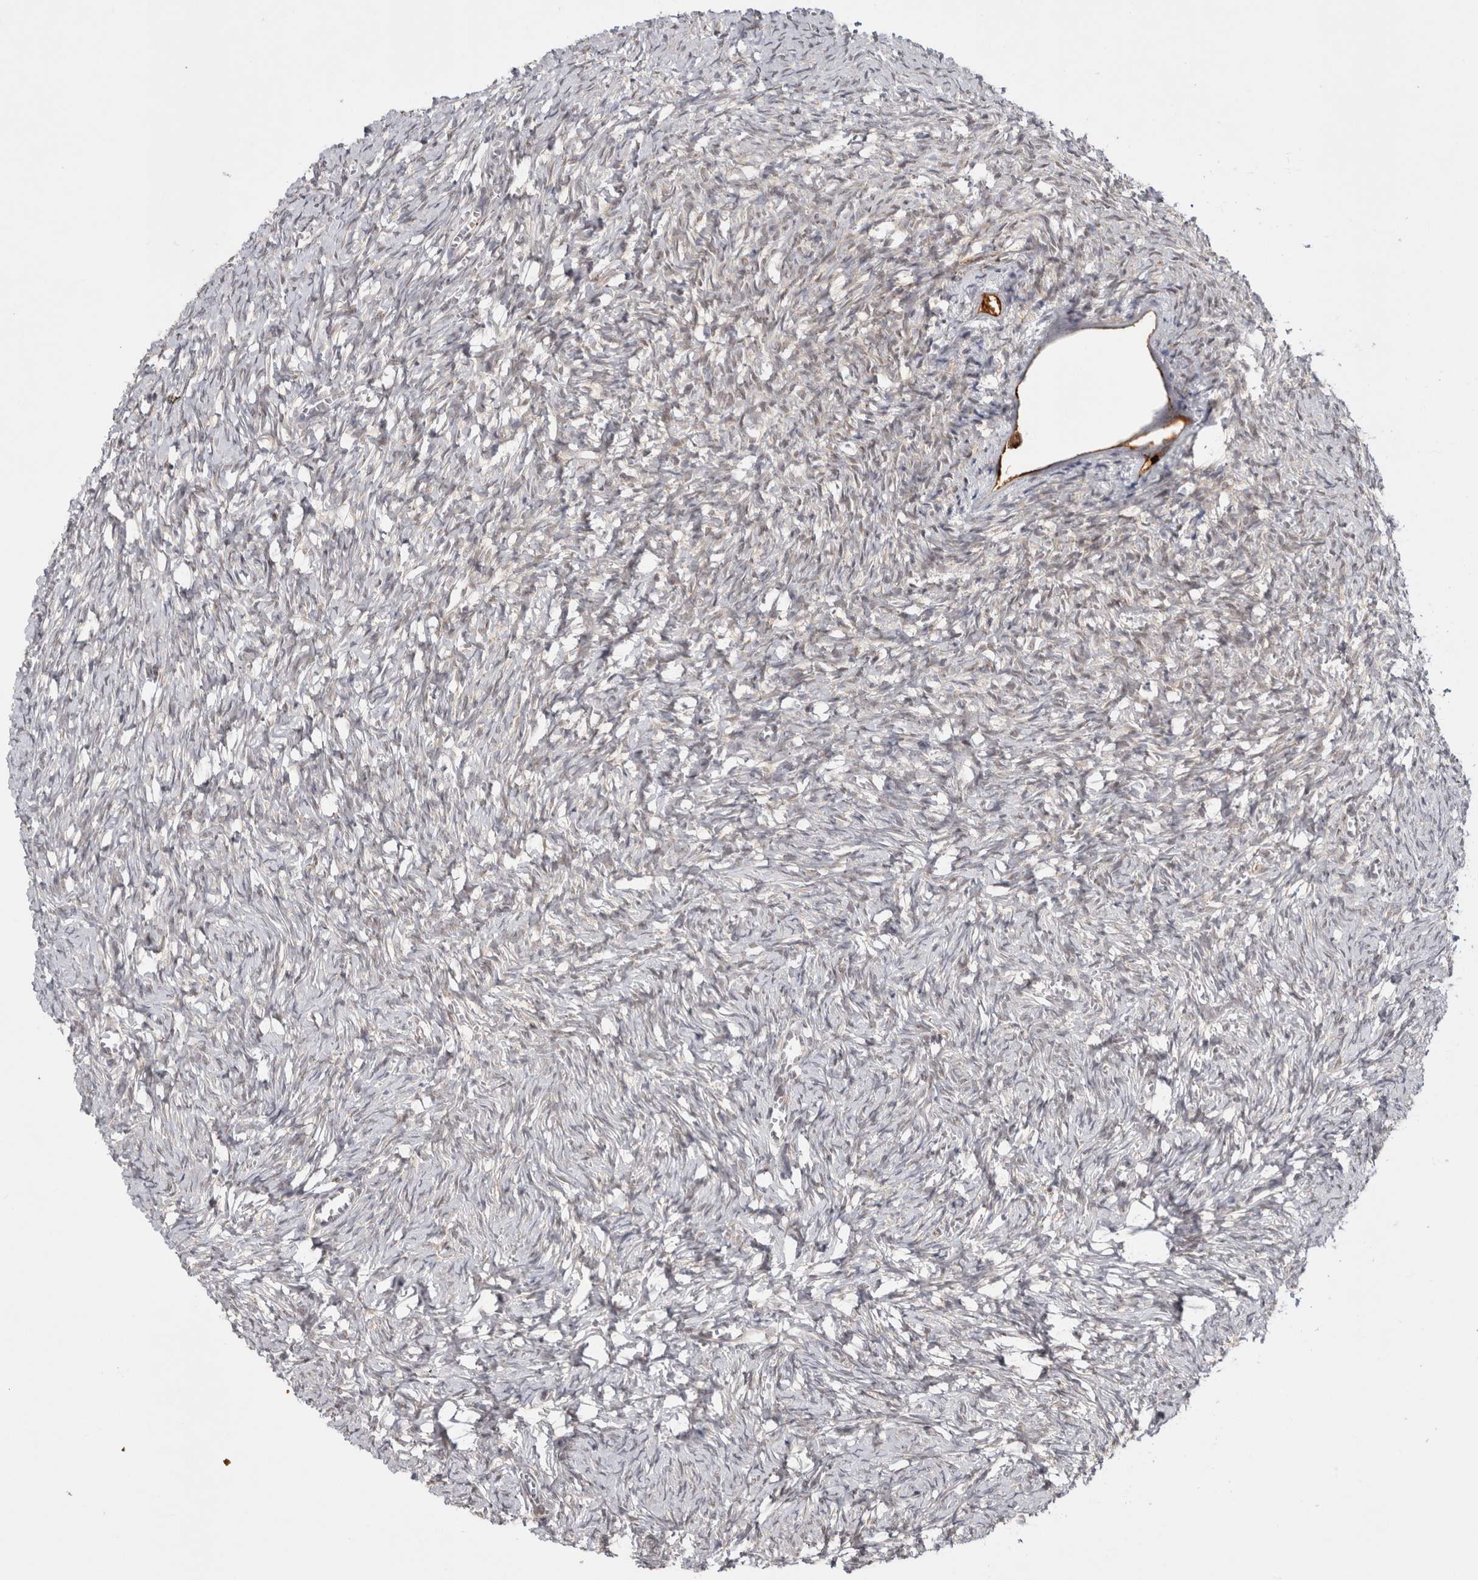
{"staining": {"intensity": "negative", "quantity": "none", "location": "none"}, "tissue": "ovary", "cell_type": "Ovarian stroma cells", "image_type": "normal", "snomed": [{"axis": "morphology", "description": "Normal tissue, NOS"}, {"axis": "topography", "description": "Ovary"}], "caption": "The histopathology image exhibits no significant staining in ovarian stroma cells of ovary.", "gene": "ZNF318", "patient": {"sex": "female", "age": 27}}